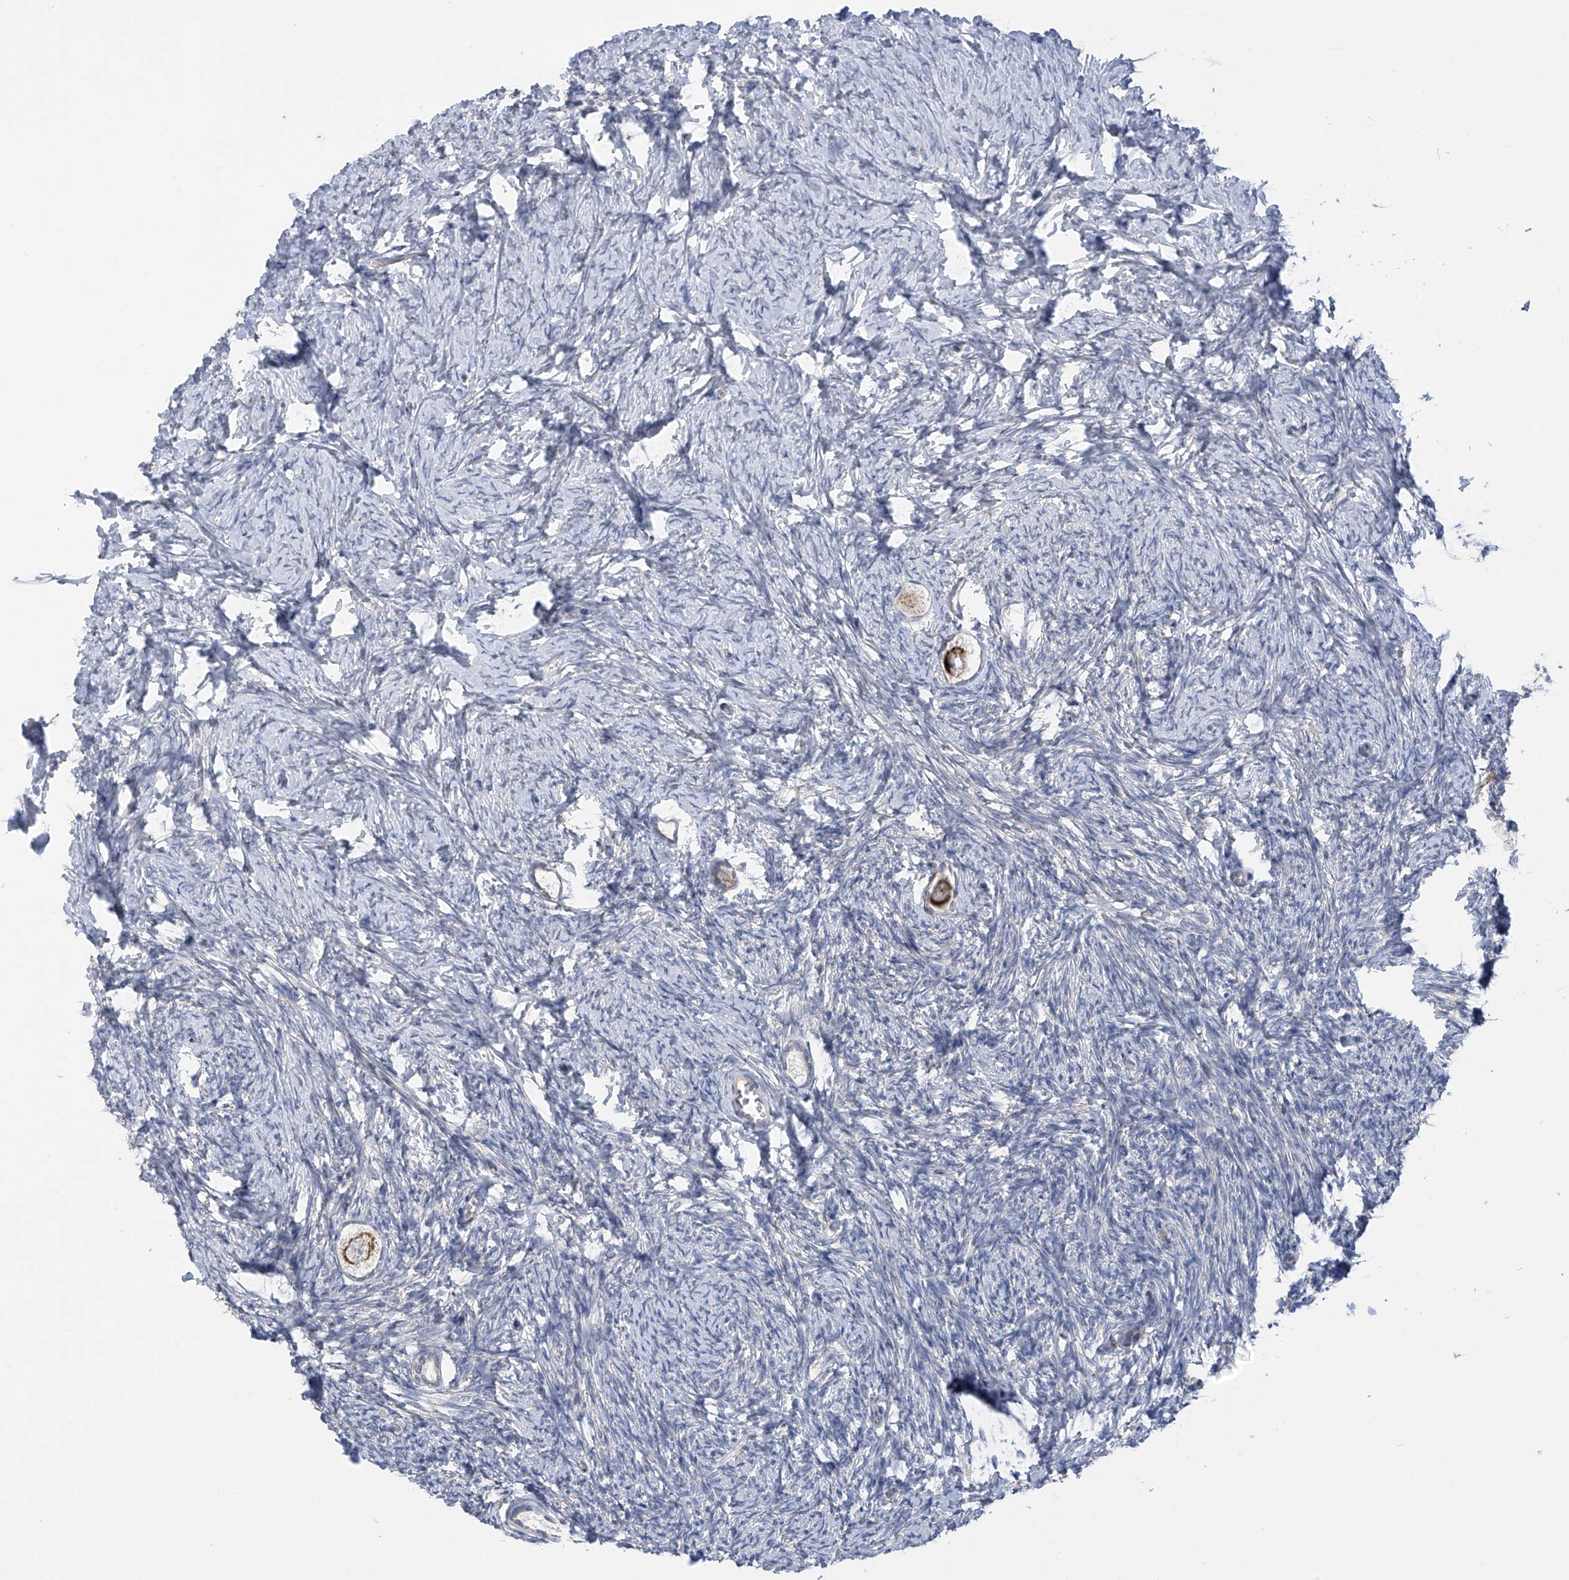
{"staining": {"intensity": "moderate", "quantity": ">75%", "location": "cytoplasmic/membranous"}, "tissue": "ovary", "cell_type": "Follicle cells", "image_type": "normal", "snomed": [{"axis": "morphology", "description": "Normal tissue, NOS"}, {"axis": "topography", "description": "Ovary"}], "caption": "Ovary stained with a protein marker reveals moderate staining in follicle cells.", "gene": "SLCO4A1", "patient": {"sex": "female", "age": 27}}